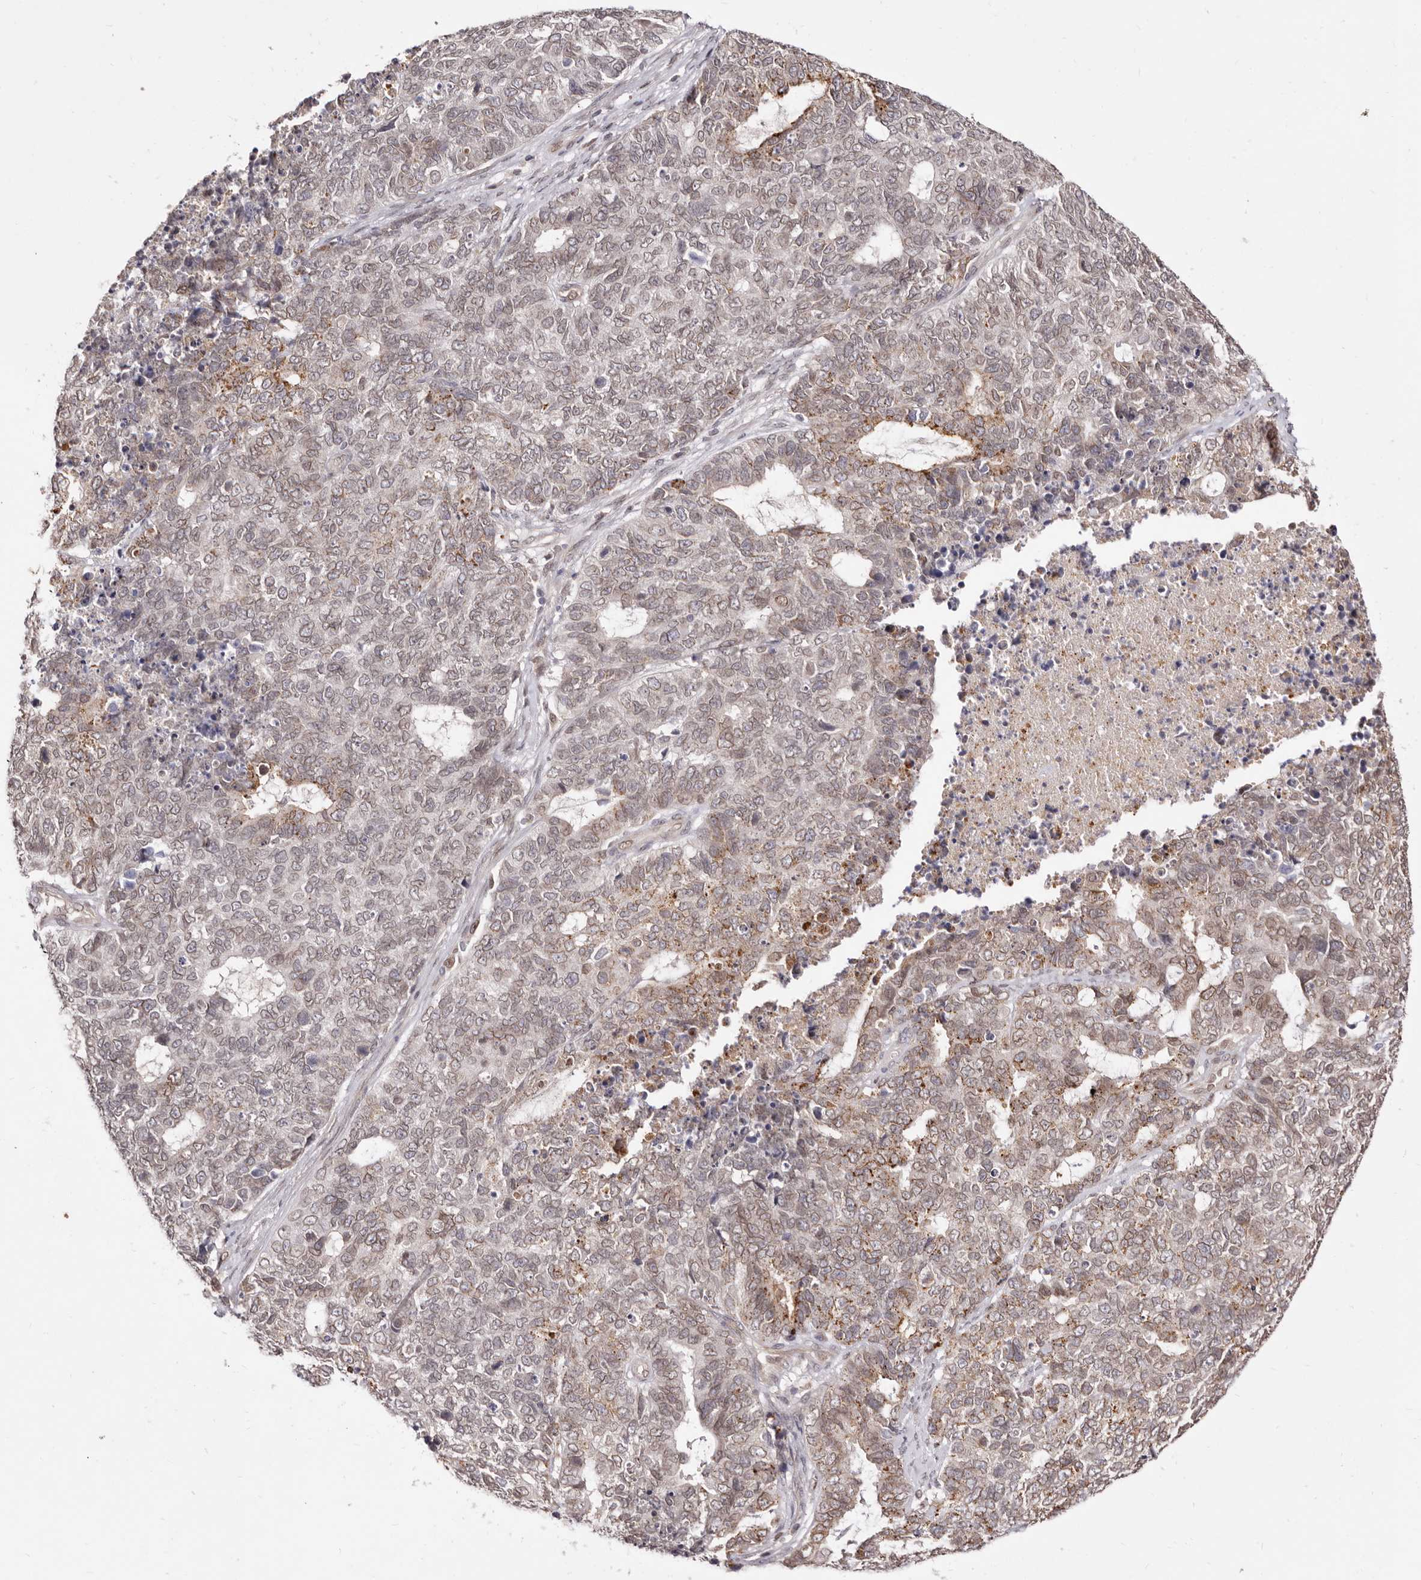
{"staining": {"intensity": "weak", "quantity": "25%-75%", "location": "cytoplasmic/membranous,nuclear"}, "tissue": "cervical cancer", "cell_type": "Tumor cells", "image_type": "cancer", "snomed": [{"axis": "morphology", "description": "Squamous cell carcinoma, NOS"}, {"axis": "topography", "description": "Cervix"}], "caption": "There is low levels of weak cytoplasmic/membranous and nuclear staining in tumor cells of cervical squamous cell carcinoma, as demonstrated by immunohistochemical staining (brown color).", "gene": "LCORL", "patient": {"sex": "female", "age": 63}}